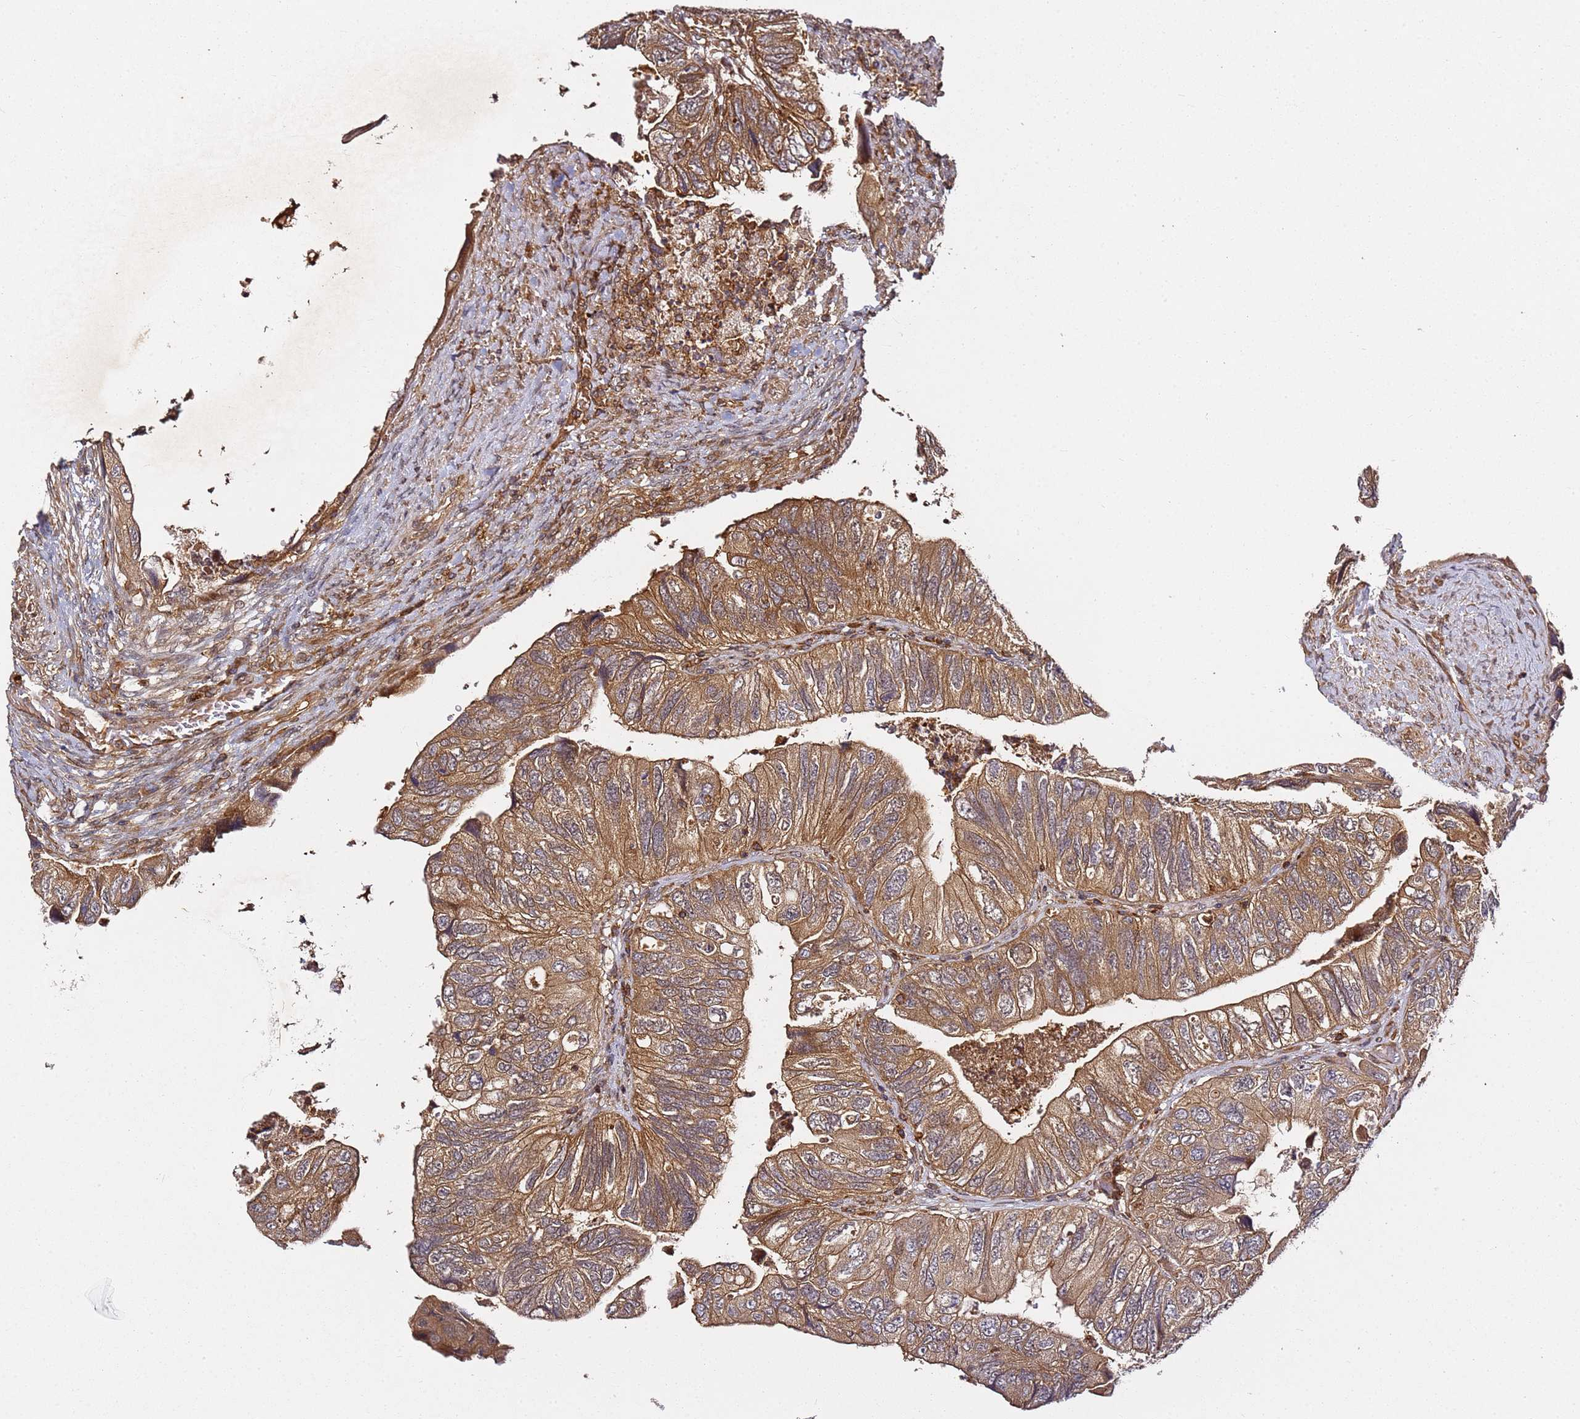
{"staining": {"intensity": "moderate", "quantity": ">75%", "location": "cytoplasmic/membranous"}, "tissue": "colorectal cancer", "cell_type": "Tumor cells", "image_type": "cancer", "snomed": [{"axis": "morphology", "description": "Adenocarcinoma, NOS"}, {"axis": "topography", "description": "Rectum"}], "caption": "This histopathology image demonstrates immunohistochemistry staining of colorectal cancer, with medium moderate cytoplasmic/membranous staining in about >75% of tumor cells.", "gene": "PRMT7", "patient": {"sex": "male", "age": 63}}